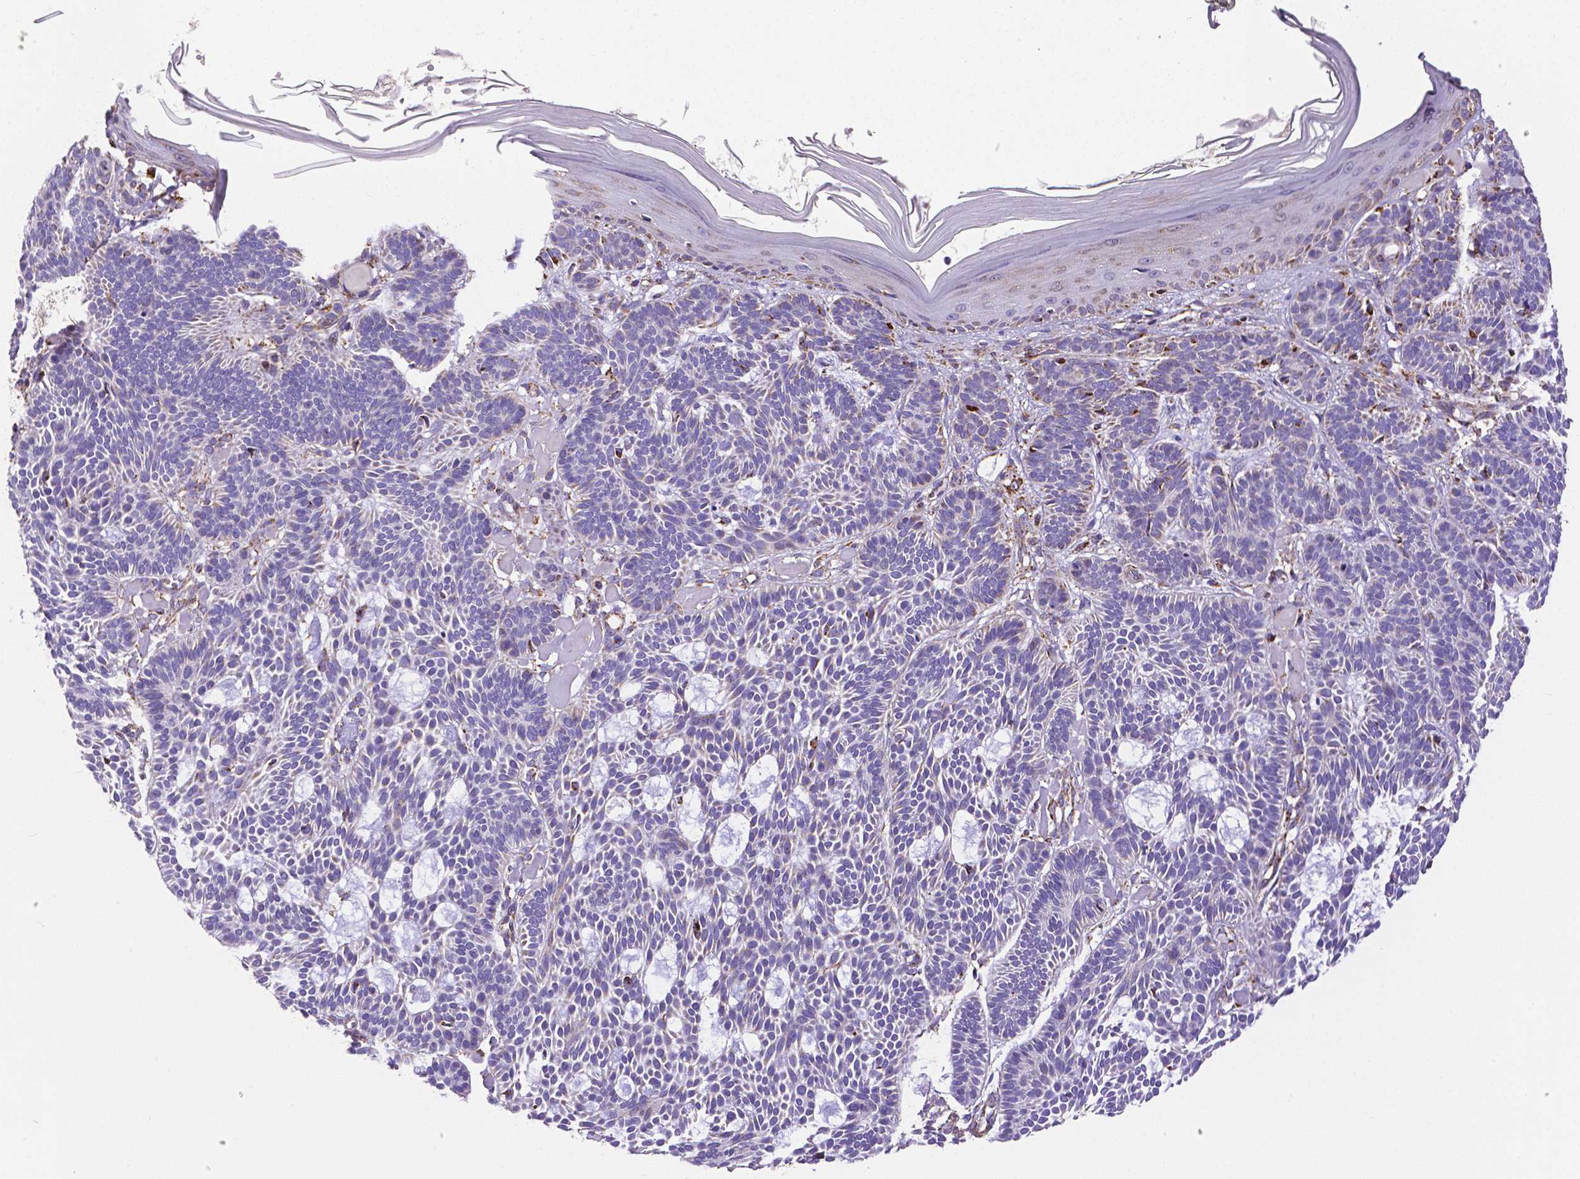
{"staining": {"intensity": "negative", "quantity": "none", "location": "none"}, "tissue": "skin cancer", "cell_type": "Tumor cells", "image_type": "cancer", "snomed": [{"axis": "morphology", "description": "Basal cell carcinoma"}, {"axis": "topography", "description": "Skin"}], "caption": "Immunohistochemistry (IHC) micrograph of human skin cancer (basal cell carcinoma) stained for a protein (brown), which demonstrates no positivity in tumor cells.", "gene": "MACC1", "patient": {"sex": "male", "age": 85}}